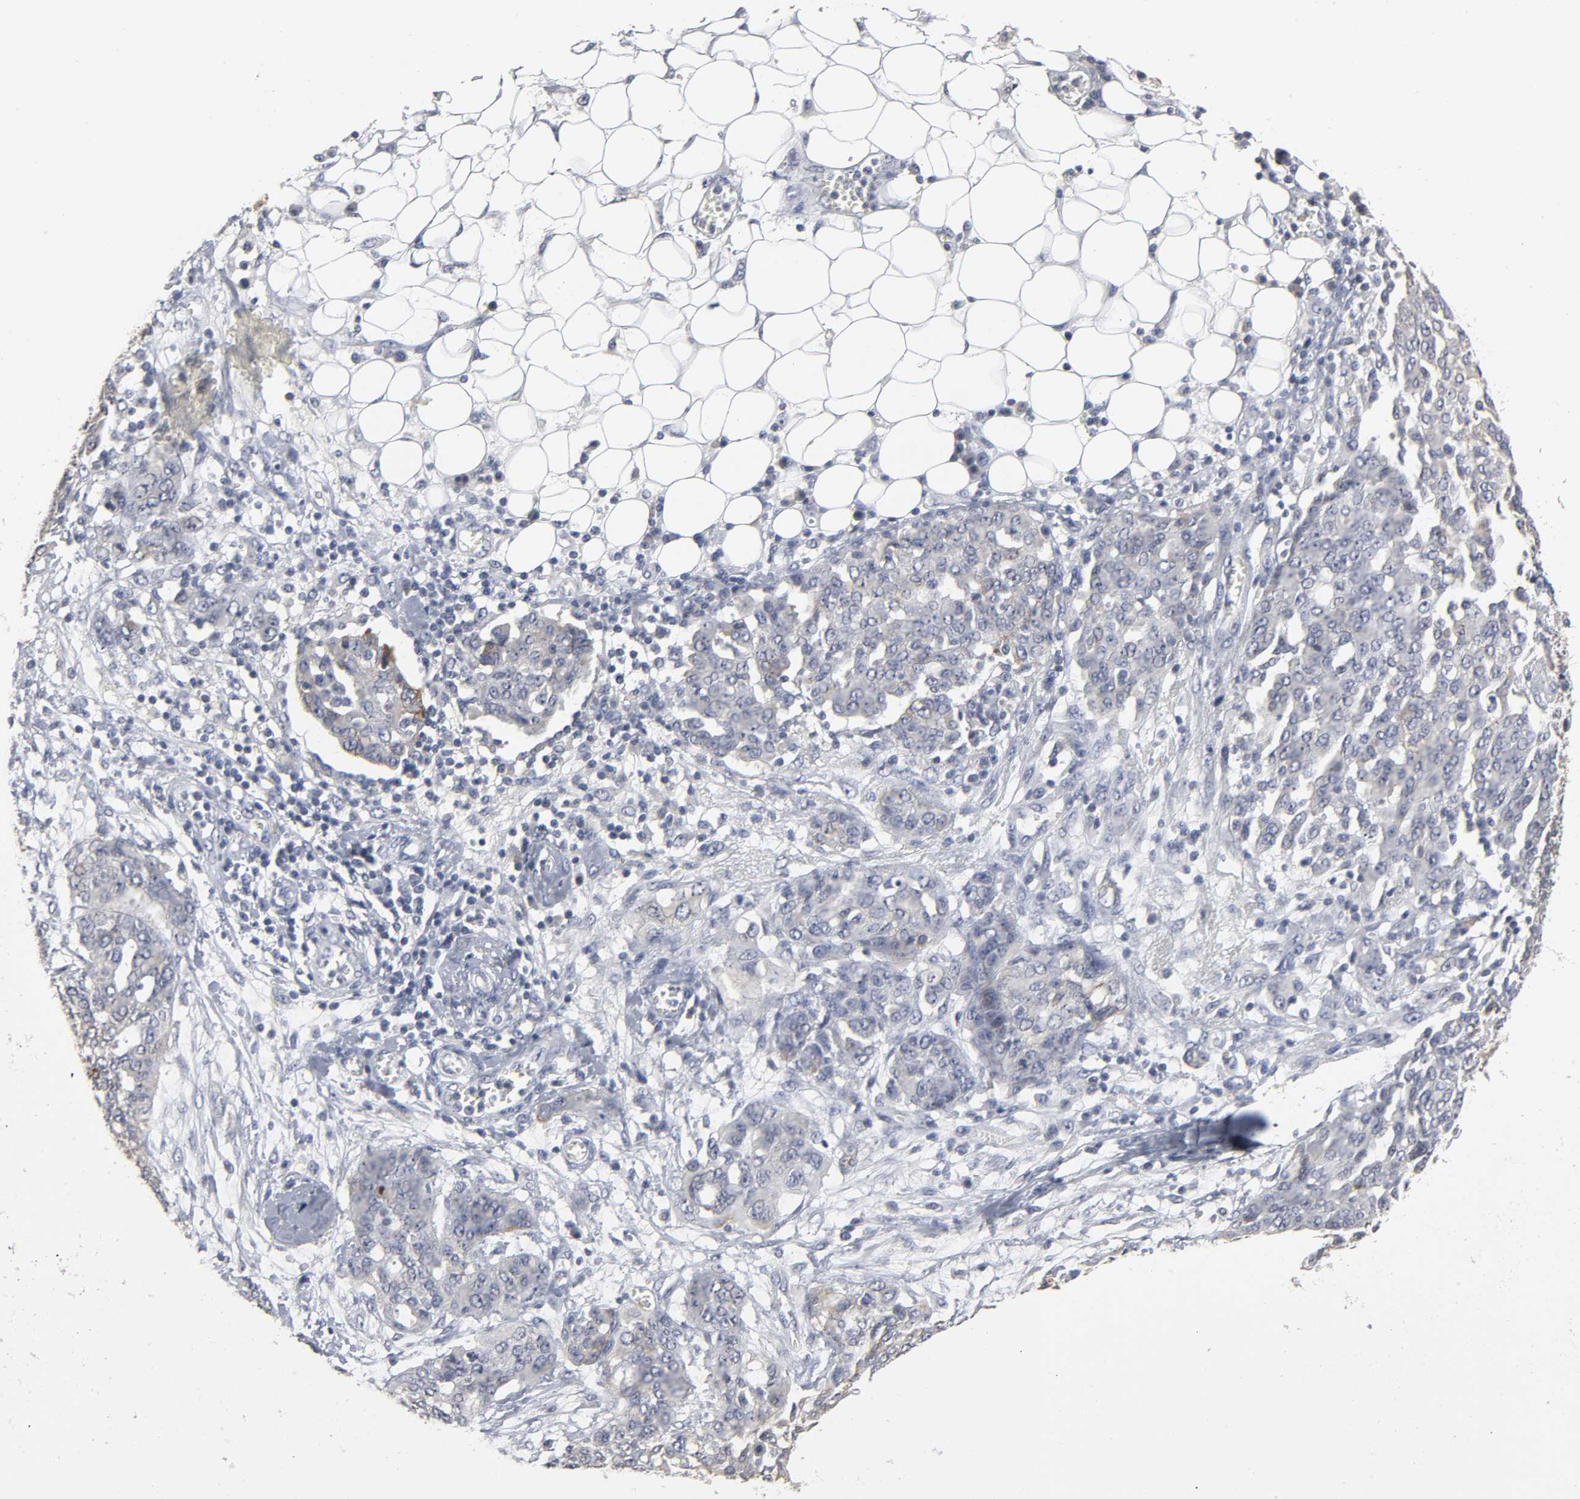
{"staining": {"intensity": "weak", "quantity": "<25%", "location": "cytoplasmic/membranous"}, "tissue": "ovarian cancer", "cell_type": "Tumor cells", "image_type": "cancer", "snomed": [{"axis": "morphology", "description": "Cystadenocarcinoma, serous, NOS"}, {"axis": "topography", "description": "Soft tissue"}, {"axis": "topography", "description": "Ovary"}], "caption": "Ovarian serous cystadenocarcinoma was stained to show a protein in brown. There is no significant staining in tumor cells.", "gene": "TCAP", "patient": {"sex": "female", "age": 57}}